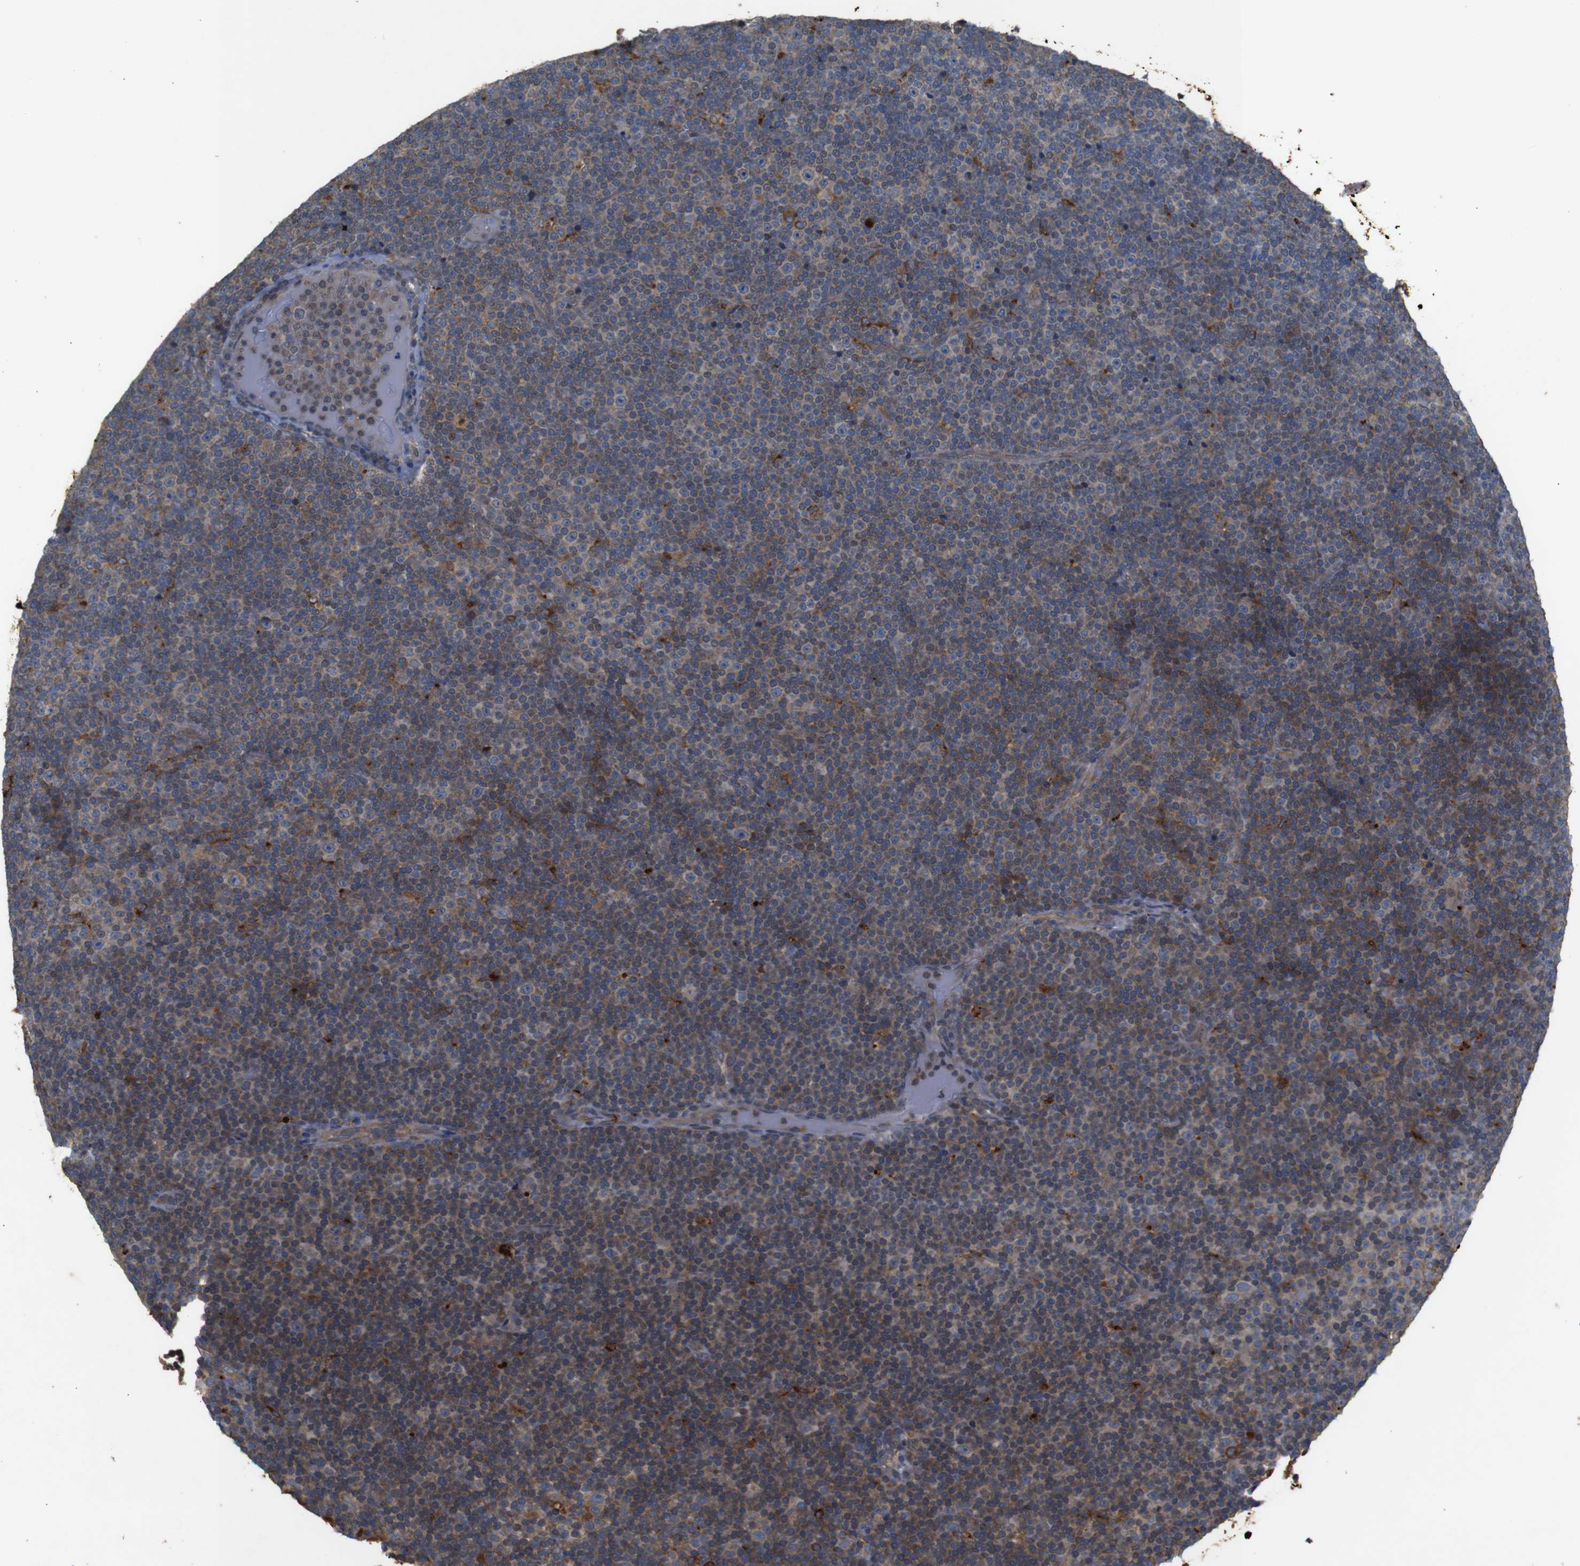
{"staining": {"intensity": "moderate", "quantity": "25%-75%", "location": "cytoplasmic/membranous"}, "tissue": "lymphoma", "cell_type": "Tumor cells", "image_type": "cancer", "snomed": [{"axis": "morphology", "description": "Malignant lymphoma, non-Hodgkin's type, Low grade"}, {"axis": "topography", "description": "Lymph node"}], "caption": "High-magnification brightfield microscopy of lymphoma stained with DAB (brown) and counterstained with hematoxylin (blue). tumor cells exhibit moderate cytoplasmic/membranous positivity is appreciated in approximately25%-75% of cells. (DAB IHC, brown staining for protein, blue staining for nuclei).", "gene": "PTPN1", "patient": {"sex": "female", "age": 67}}